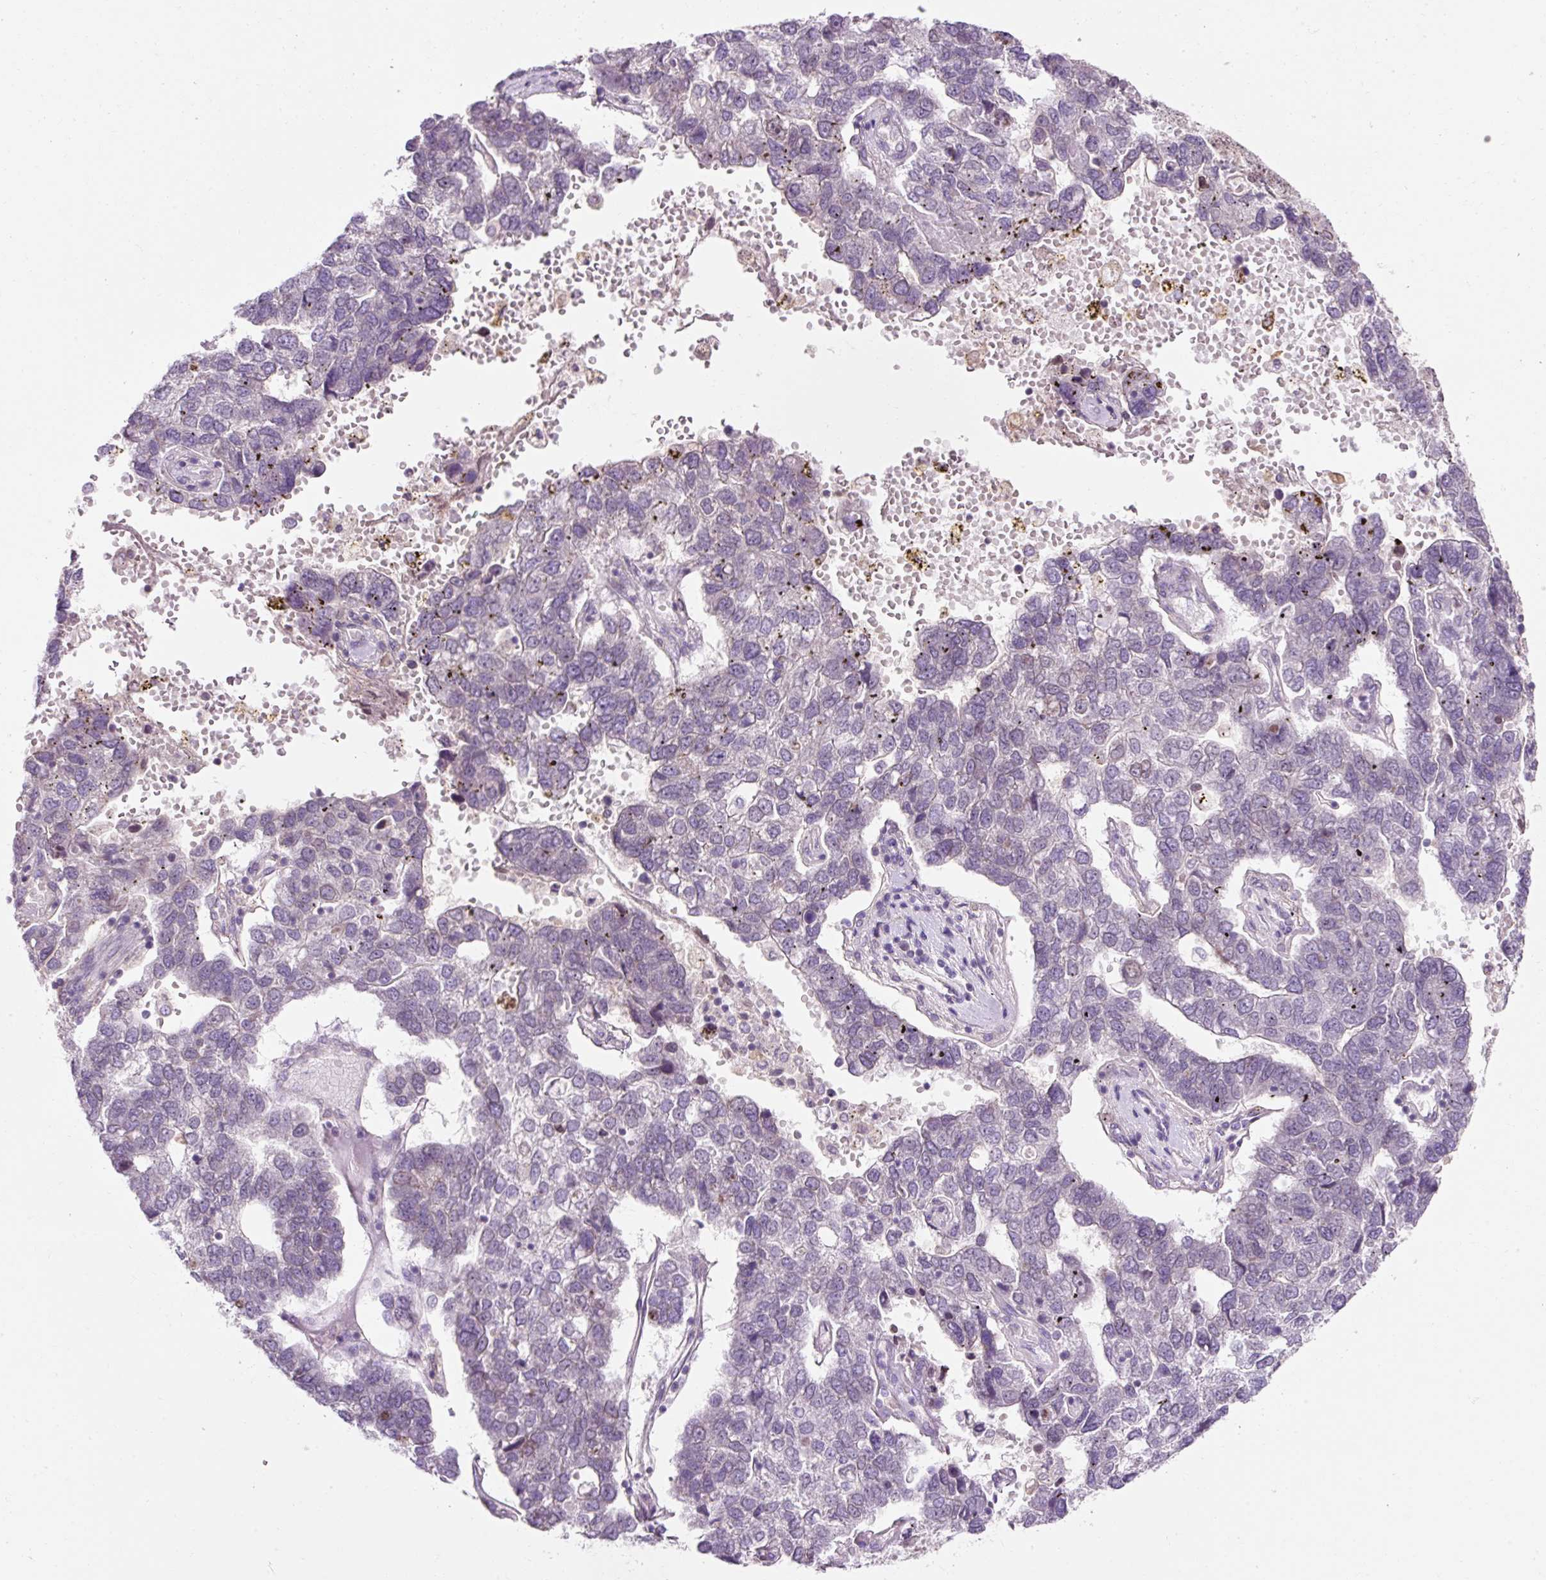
{"staining": {"intensity": "negative", "quantity": "none", "location": "none"}, "tissue": "pancreatic cancer", "cell_type": "Tumor cells", "image_type": "cancer", "snomed": [{"axis": "morphology", "description": "Adenocarcinoma, NOS"}, {"axis": "topography", "description": "Pancreas"}], "caption": "Tumor cells are negative for protein expression in human adenocarcinoma (pancreatic).", "gene": "ZNF610", "patient": {"sex": "female", "age": 61}}